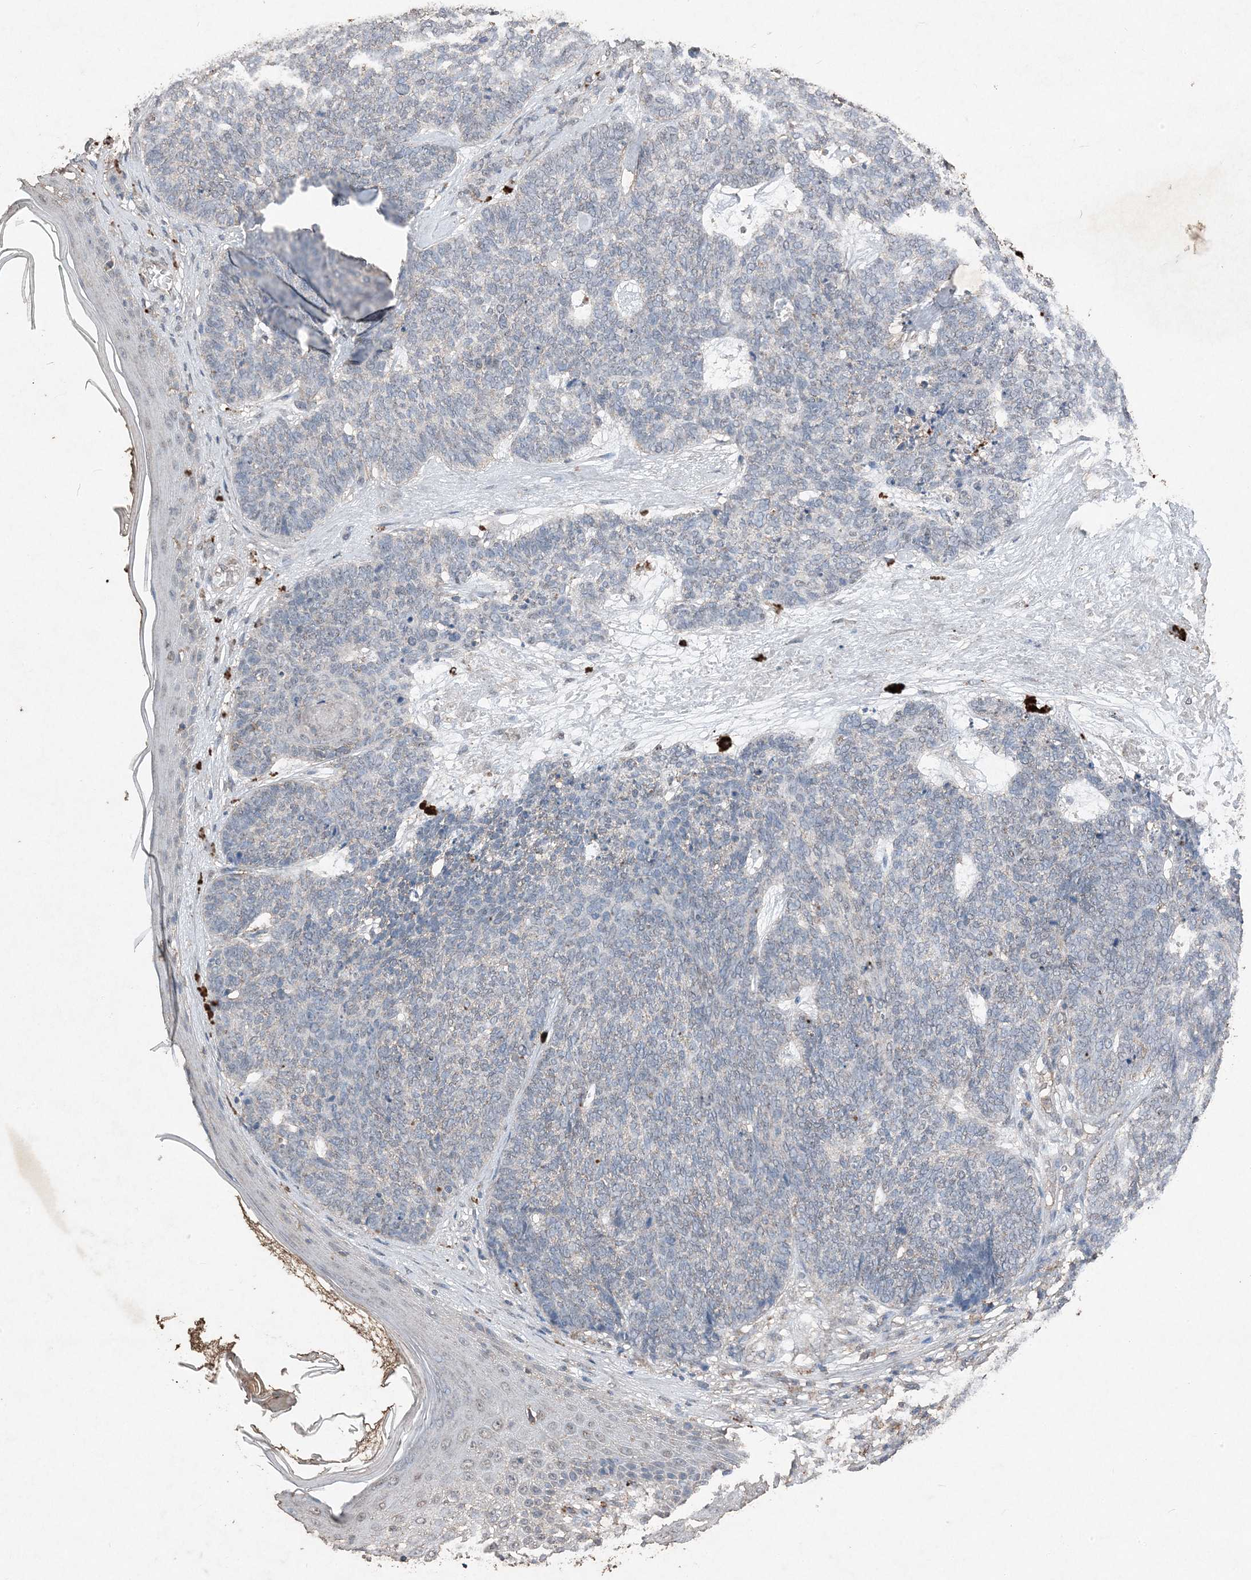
{"staining": {"intensity": "negative", "quantity": "none", "location": "none"}, "tissue": "skin cancer", "cell_type": "Tumor cells", "image_type": "cancer", "snomed": [{"axis": "morphology", "description": "Basal cell carcinoma"}, {"axis": "topography", "description": "Skin"}], "caption": "Tumor cells are negative for protein expression in human basal cell carcinoma (skin). Nuclei are stained in blue.", "gene": "FCN3", "patient": {"sex": "female", "age": 84}}